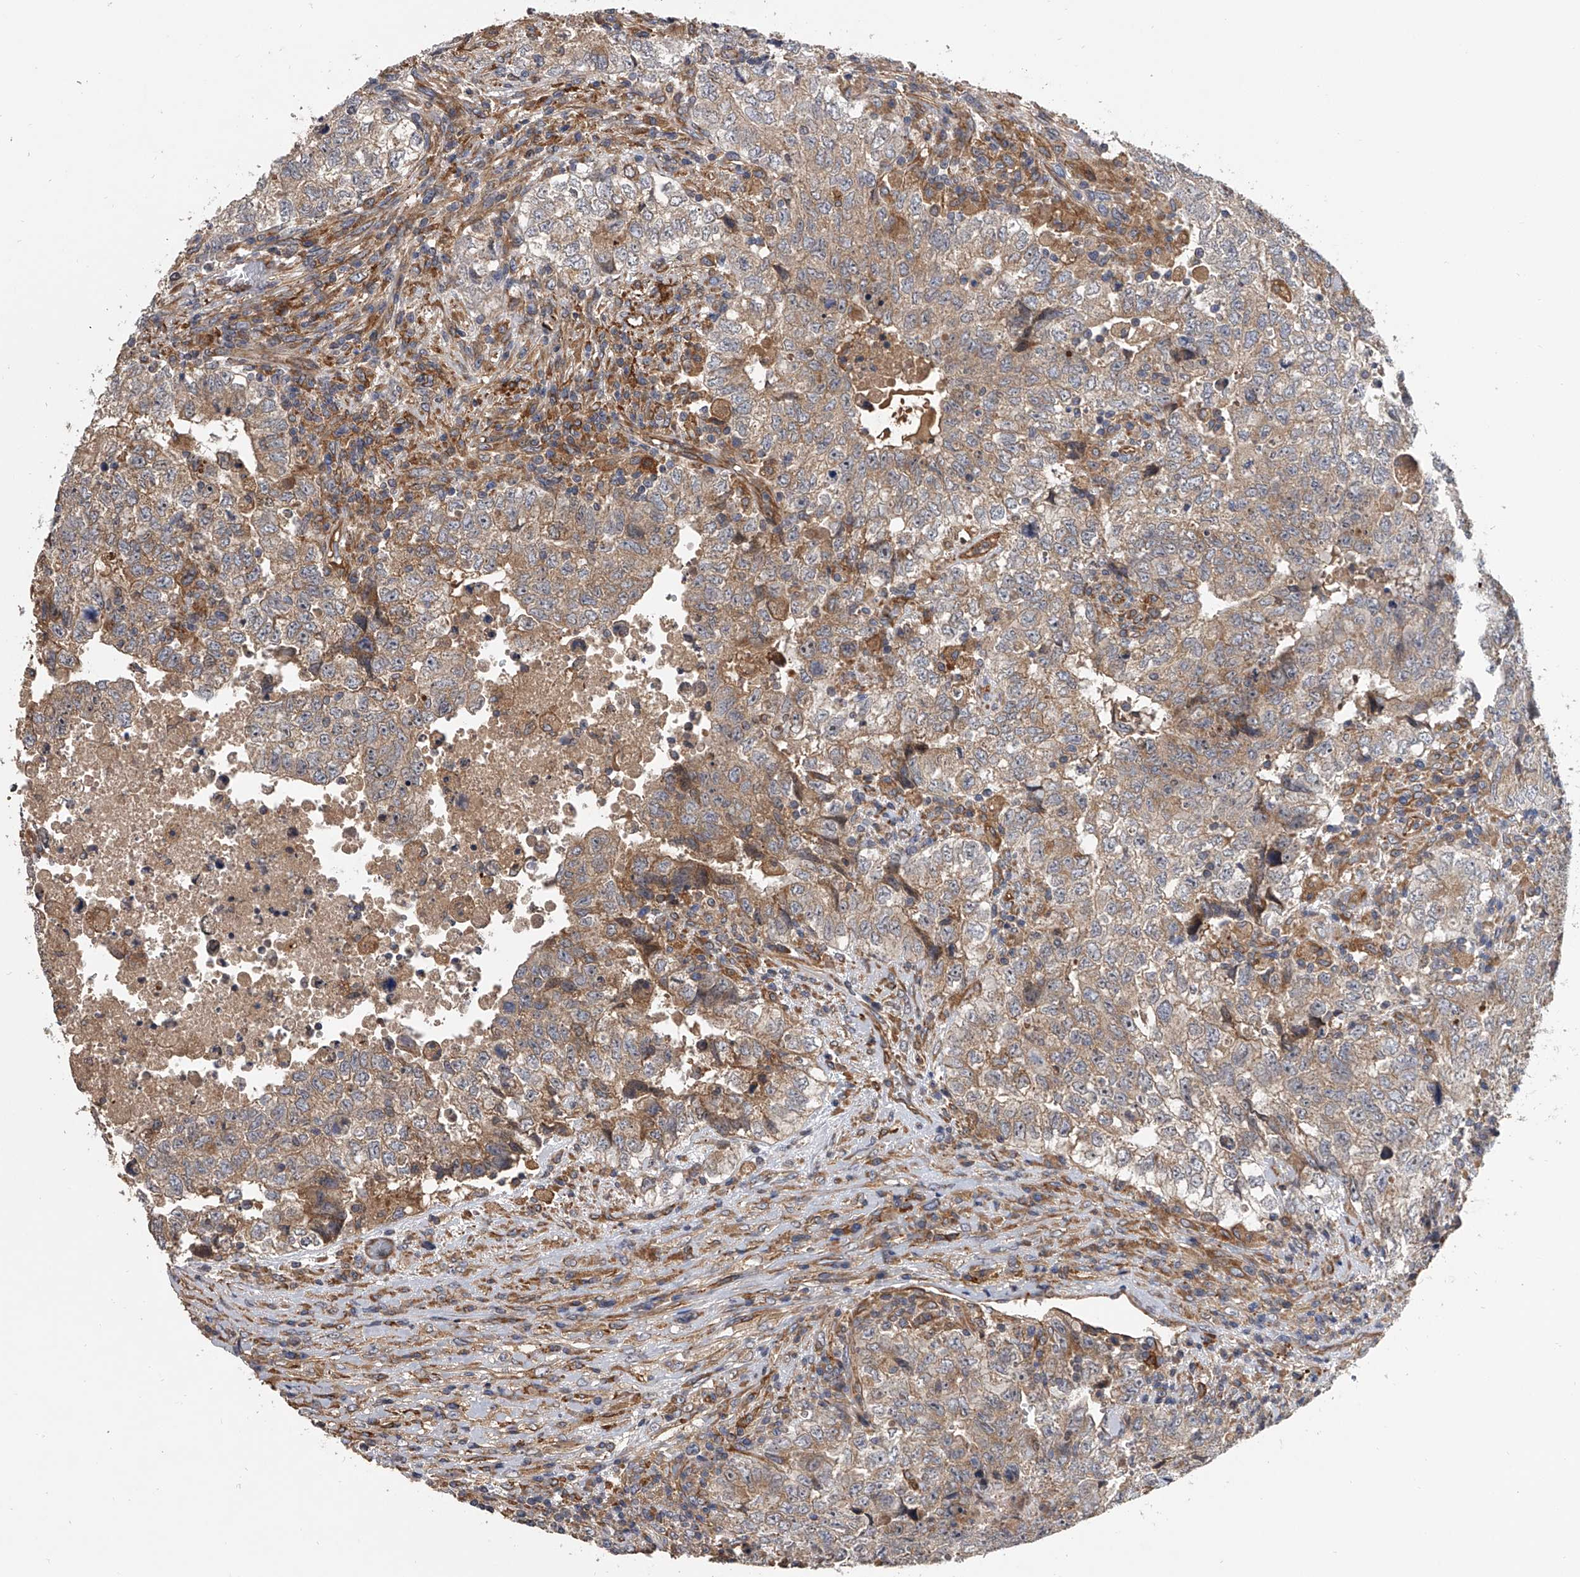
{"staining": {"intensity": "weak", "quantity": "25%-75%", "location": "cytoplasmic/membranous"}, "tissue": "testis cancer", "cell_type": "Tumor cells", "image_type": "cancer", "snomed": [{"axis": "morphology", "description": "Carcinoma, Embryonal, NOS"}, {"axis": "topography", "description": "Testis"}], "caption": "Tumor cells show low levels of weak cytoplasmic/membranous expression in approximately 25%-75% of cells in human testis cancer.", "gene": "EXOC4", "patient": {"sex": "male", "age": 37}}